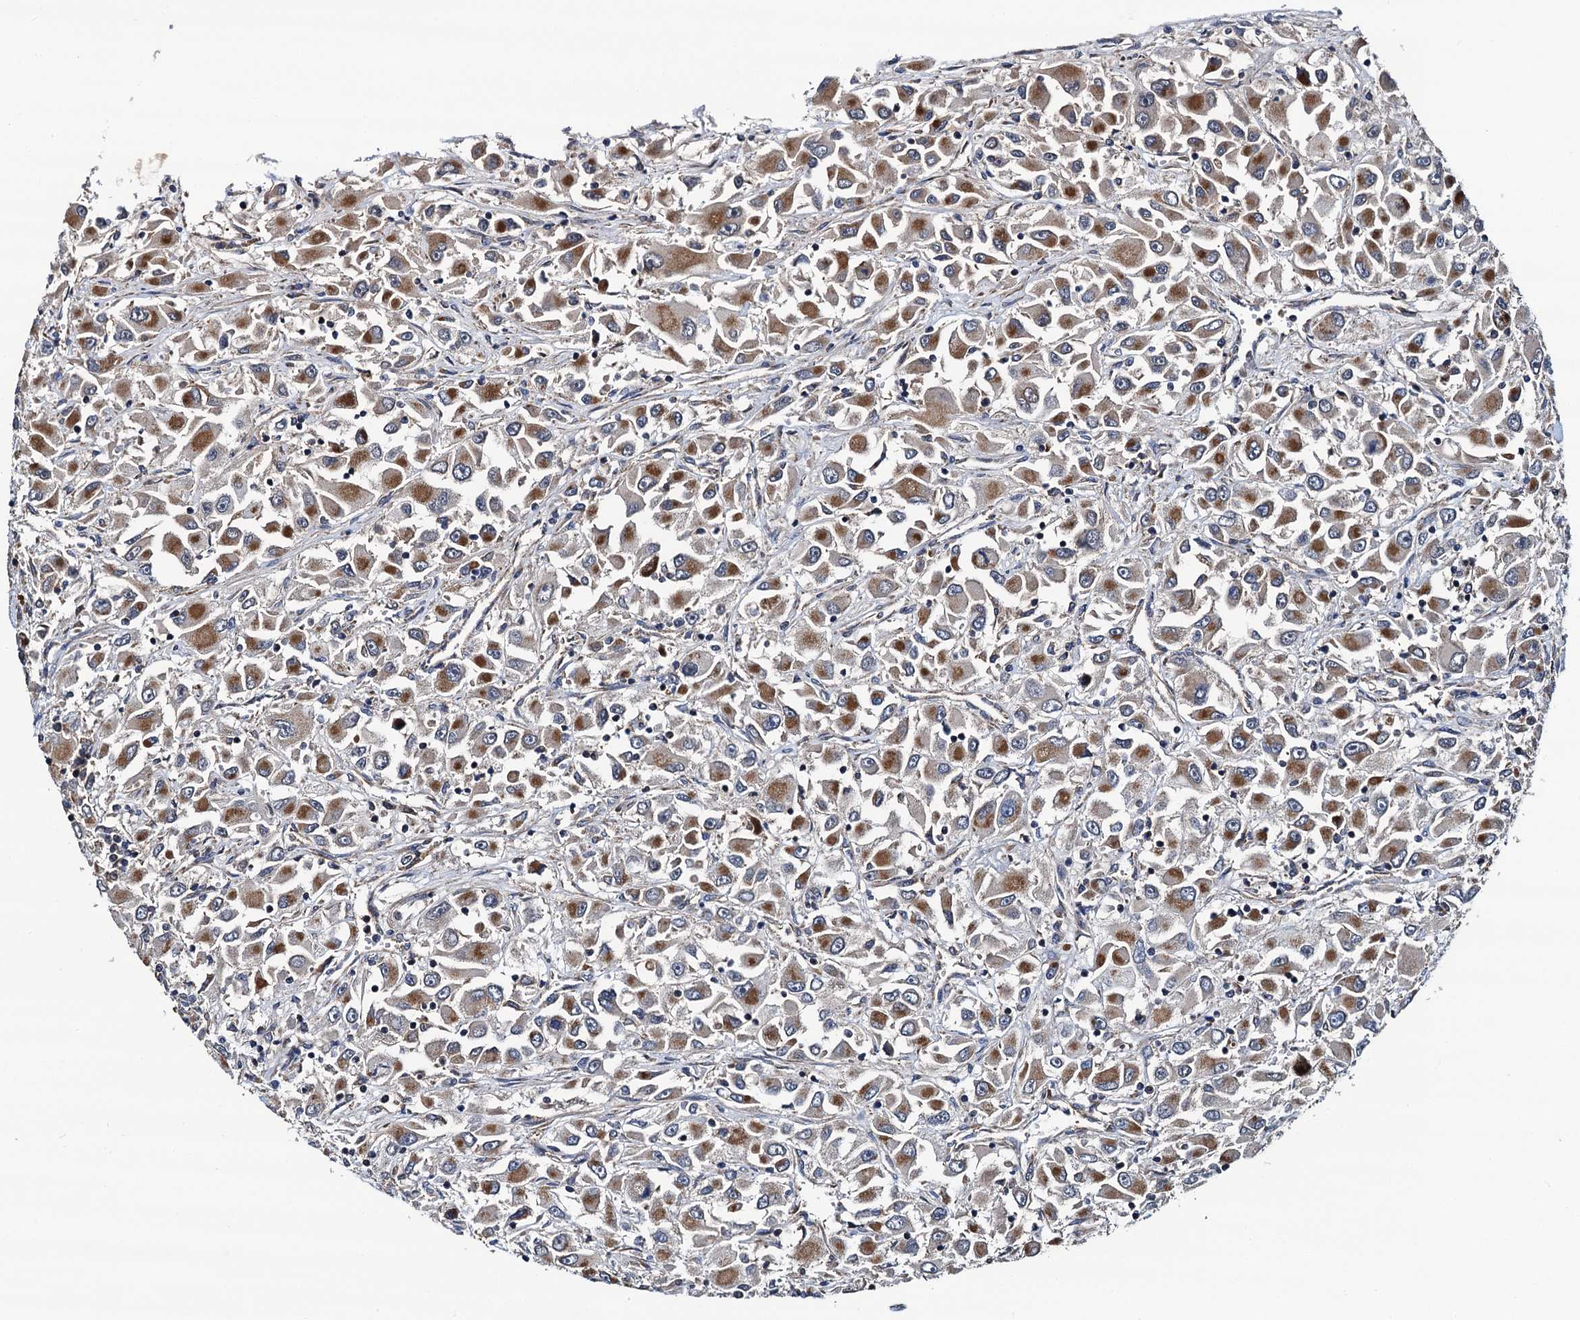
{"staining": {"intensity": "moderate", "quantity": ">75%", "location": "cytoplasmic/membranous"}, "tissue": "renal cancer", "cell_type": "Tumor cells", "image_type": "cancer", "snomed": [{"axis": "morphology", "description": "Adenocarcinoma, NOS"}, {"axis": "topography", "description": "Kidney"}], "caption": "A high-resolution histopathology image shows immunohistochemistry (IHC) staining of renal cancer (adenocarcinoma), which displays moderate cytoplasmic/membranous staining in approximately >75% of tumor cells.", "gene": "NEK1", "patient": {"sex": "female", "age": 52}}